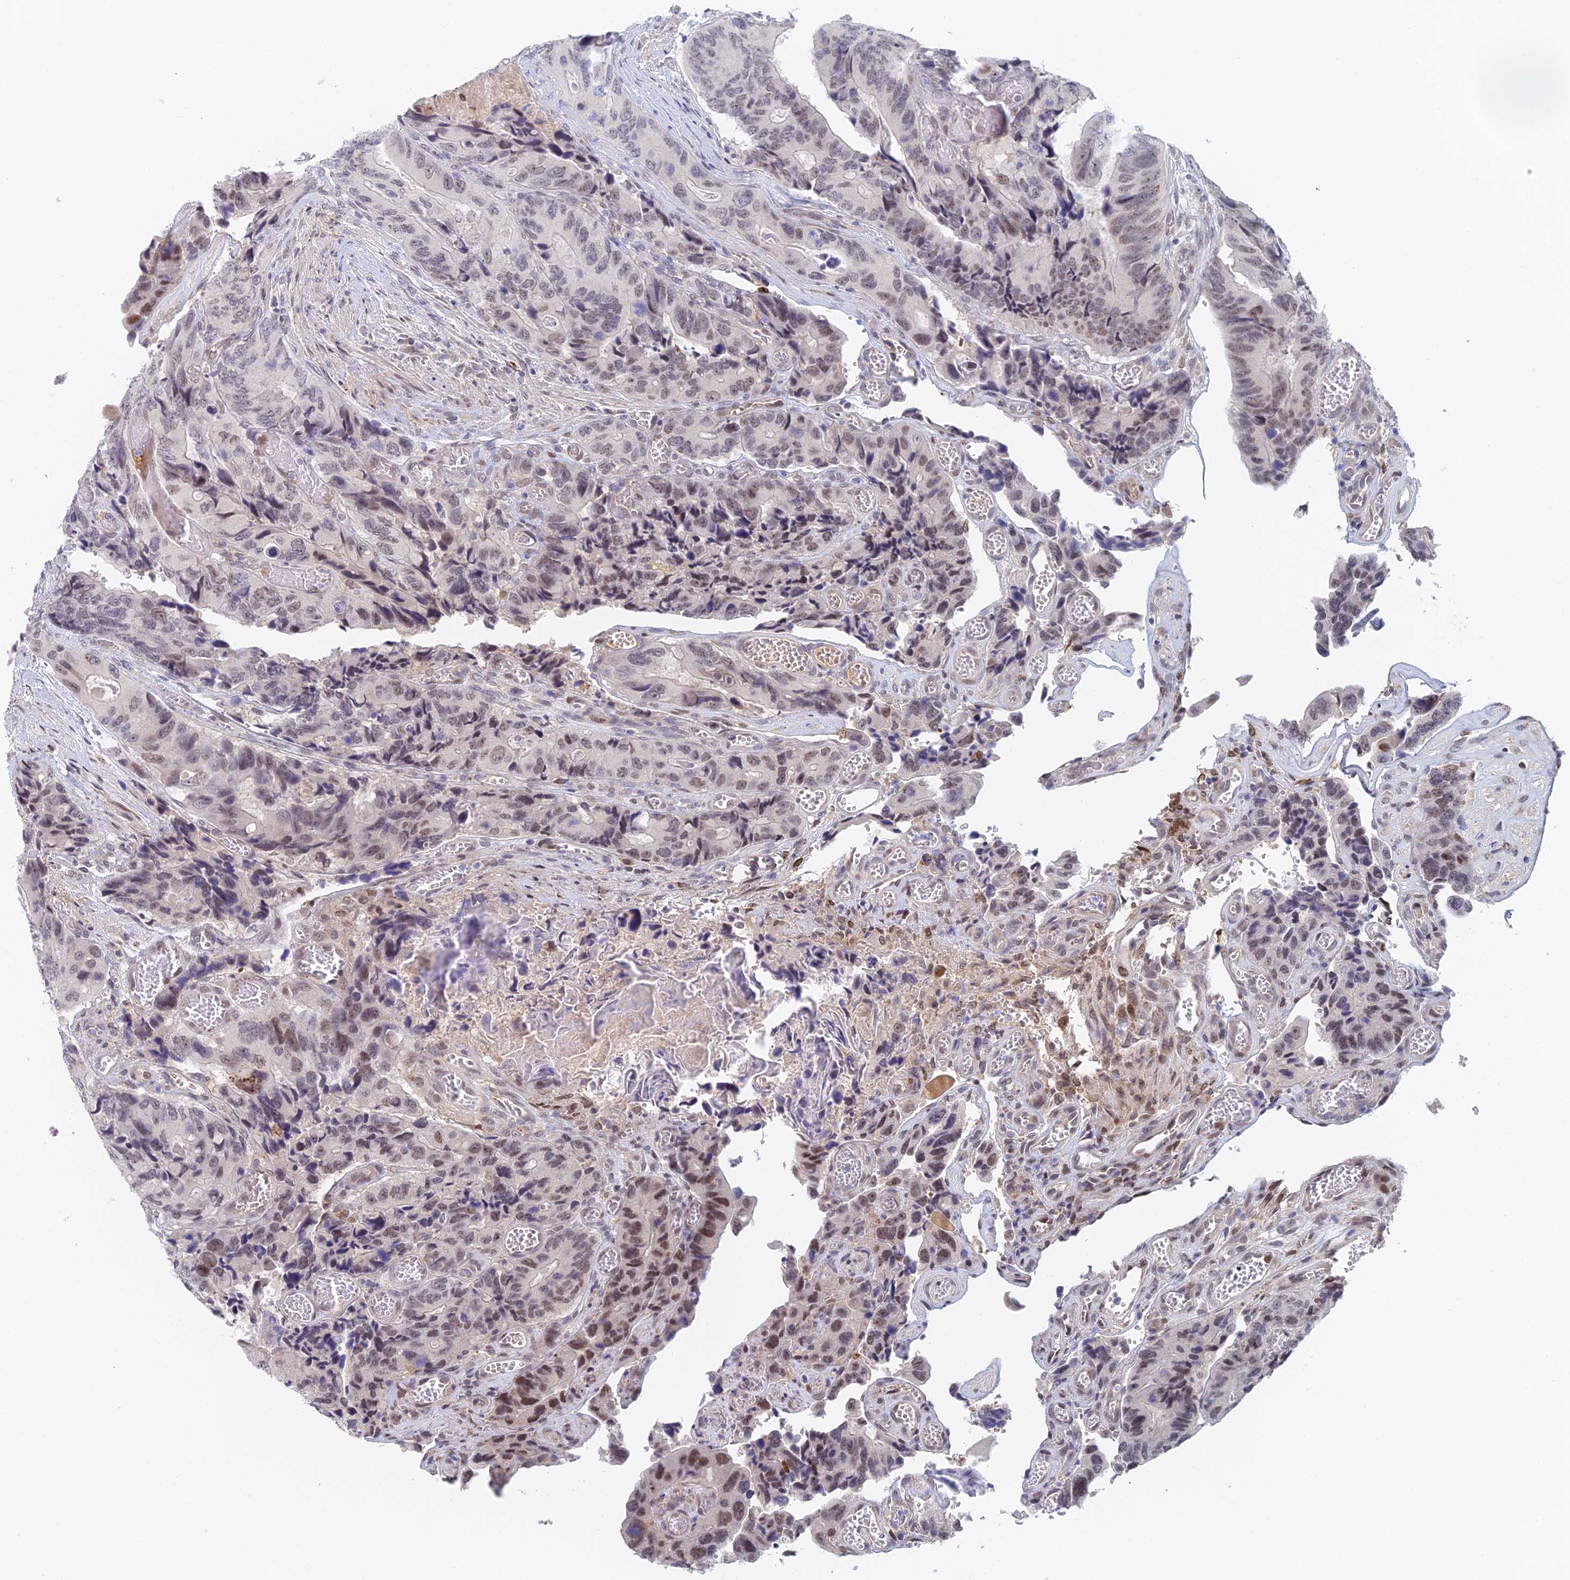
{"staining": {"intensity": "moderate", "quantity": "25%-75%", "location": "nuclear"}, "tissue": "colorectal cancer", "cell_type": "Tumor cells", "image_type": "cancer", "snomed": [{"axis": "morphology", "description": "Adenocarcinoma, NOS"}, {"axis": "topography", "description": "Colon"}], "caption": "A histopathology image showing moderate nuclear staining in about 25%-75% of tumor cells in colorectal cancer (adenocarcinoma), as visualized by brown immunohistochemical staining.", "gene": "ZUP1", "patient": {"sex": "male", "age": 84}}